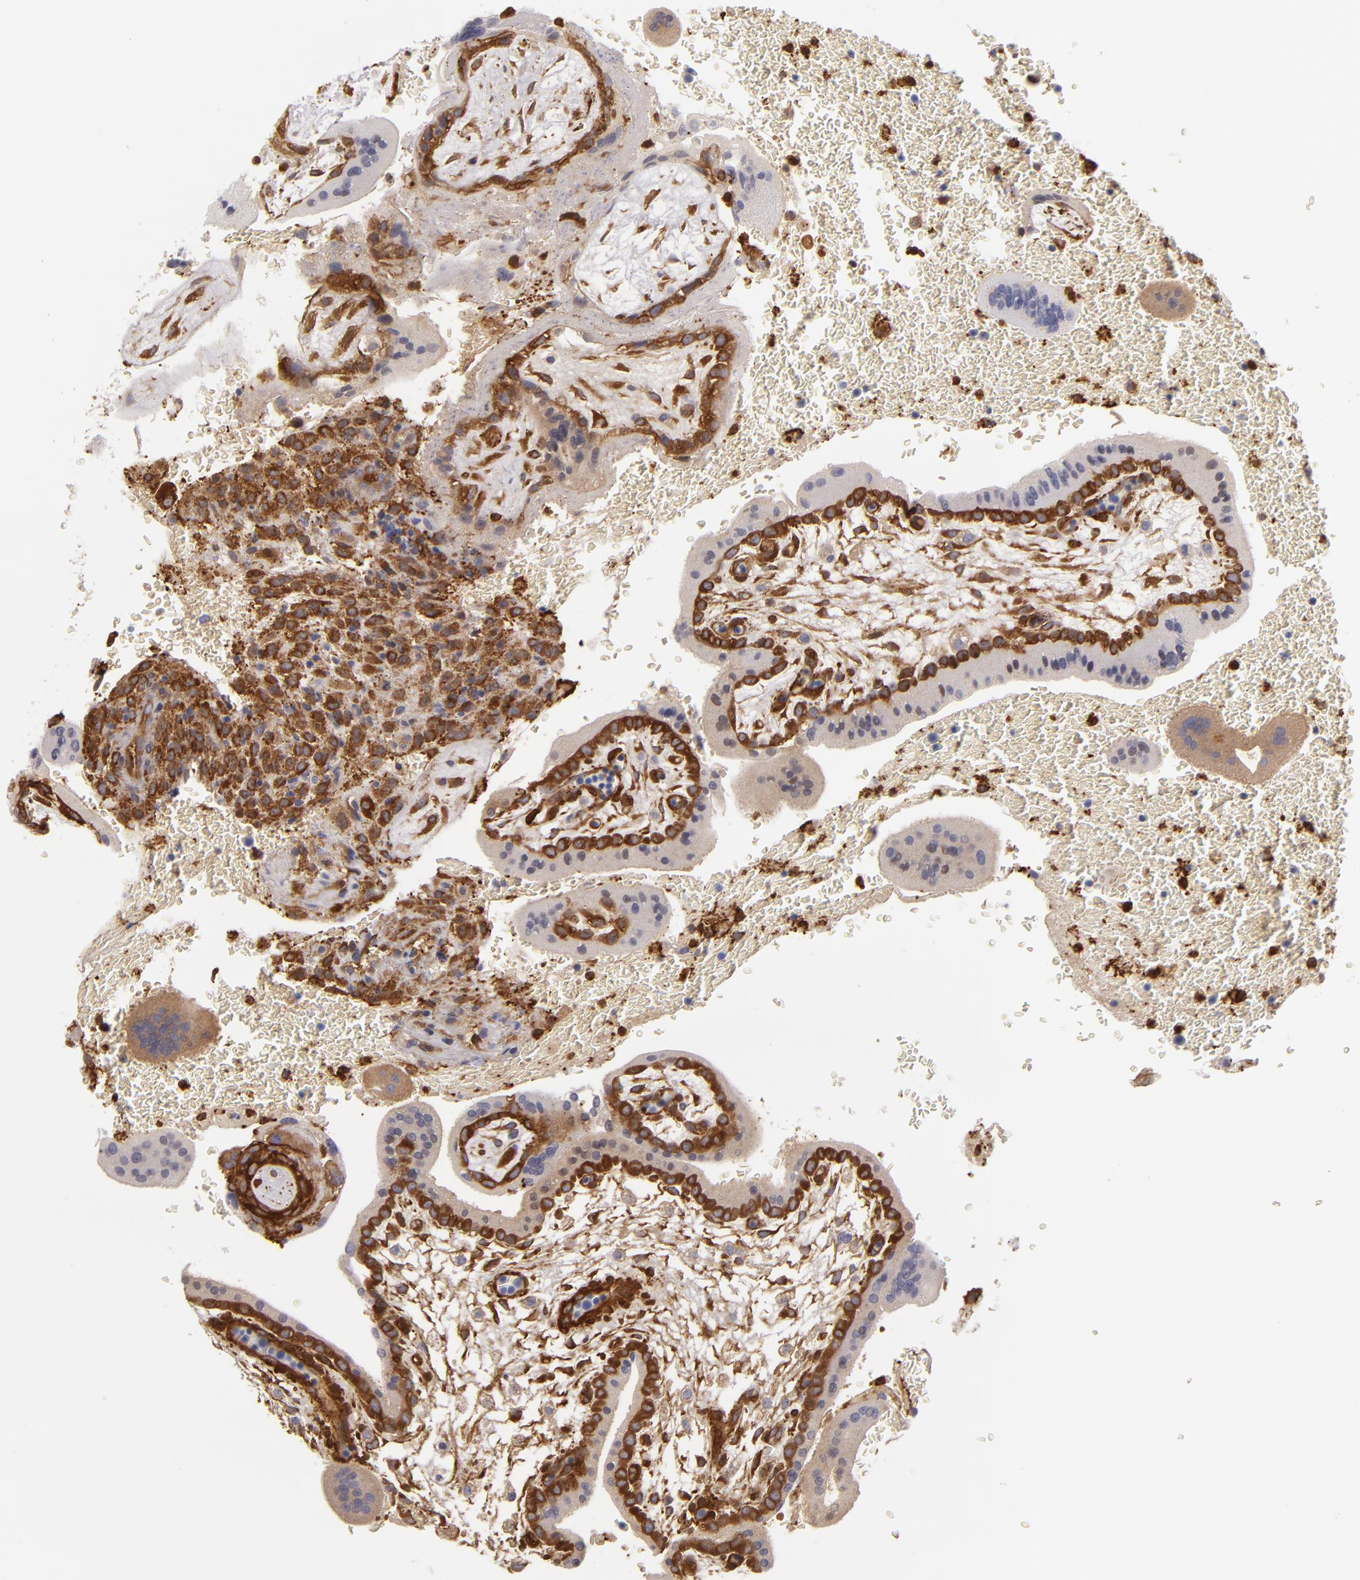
{"staining": {"intensity": "strong", "quantity": ">75%", "location": "cytoplasmic/membranous"}, "tissue": "placenta", "cell_type": "Decidual cells", "image_type": "normal", "snomed": [{"axis": "morphology", "description": "Normal tissue, NOS"}, {"axis": "topography", "description": "Placenta"}], "caption": "Protein expression analysis of normal human placenta reveals strong cytoplasmic/membranous staining in approximately >75% of decidual cells.", "gene": "VCL", "patient": {"sex": "female", "age": 35}}